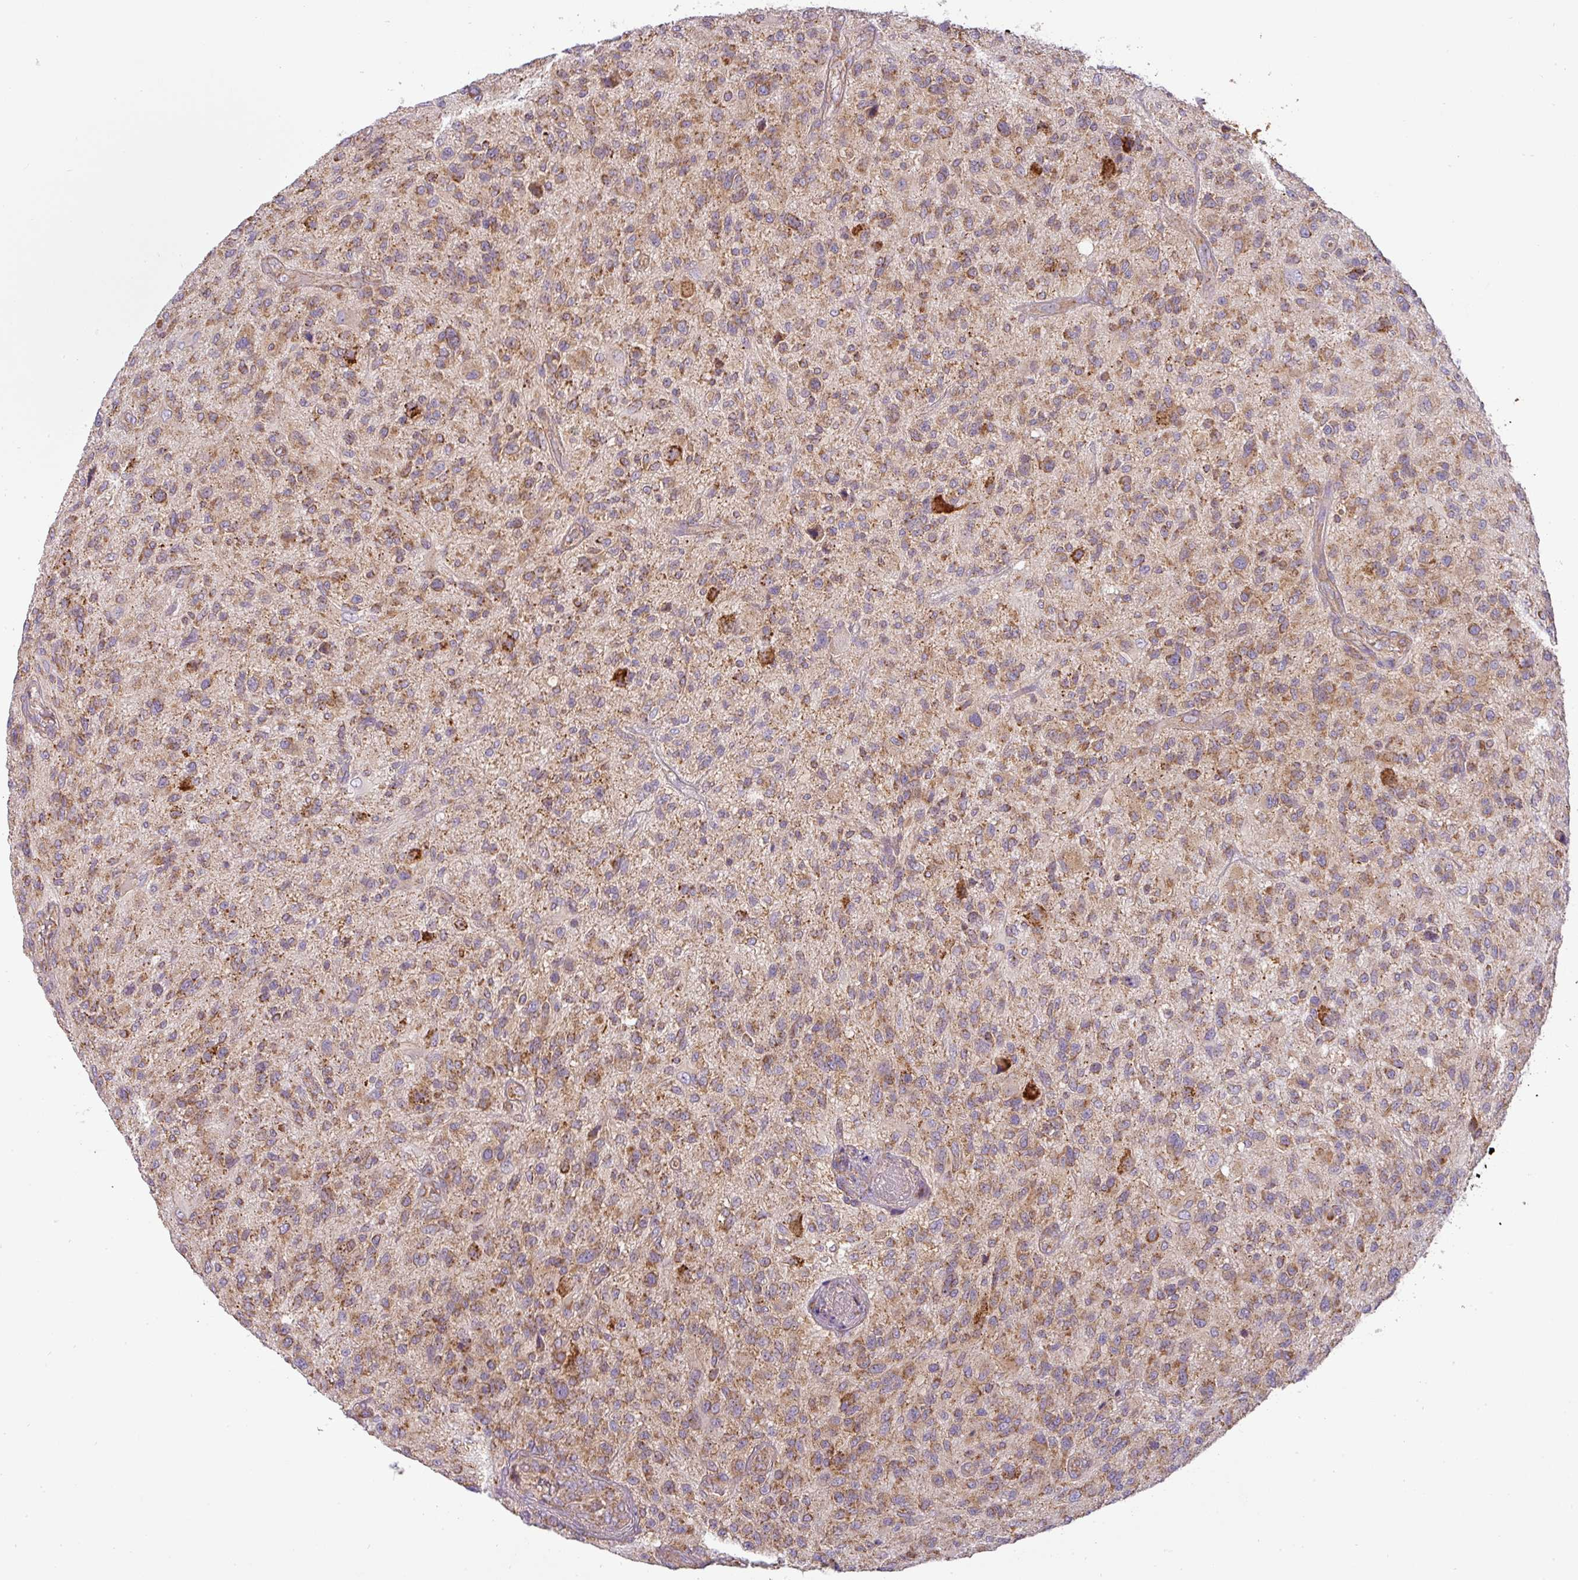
{"staining": {"intensity": "moderate", "quantity": ">75%", "location": "cytoplasmic/membranous"}, "tissue": "glioma", "cell_type": "Tumor cells", "image_type": "cancer", "snomed": [{"axis": "morphology", "description": "Glioma, malignant, High grade"}, {"axis": "topography", "description": "Brain"}], "caption": "A histopathology image of human malignant high-grade glioma stained for a protein shows moderate cytoplasmic/membranous brown staining in tumor cells.", "gene": "ZNF211", "patient": {"sex": "male", "age": 47}}